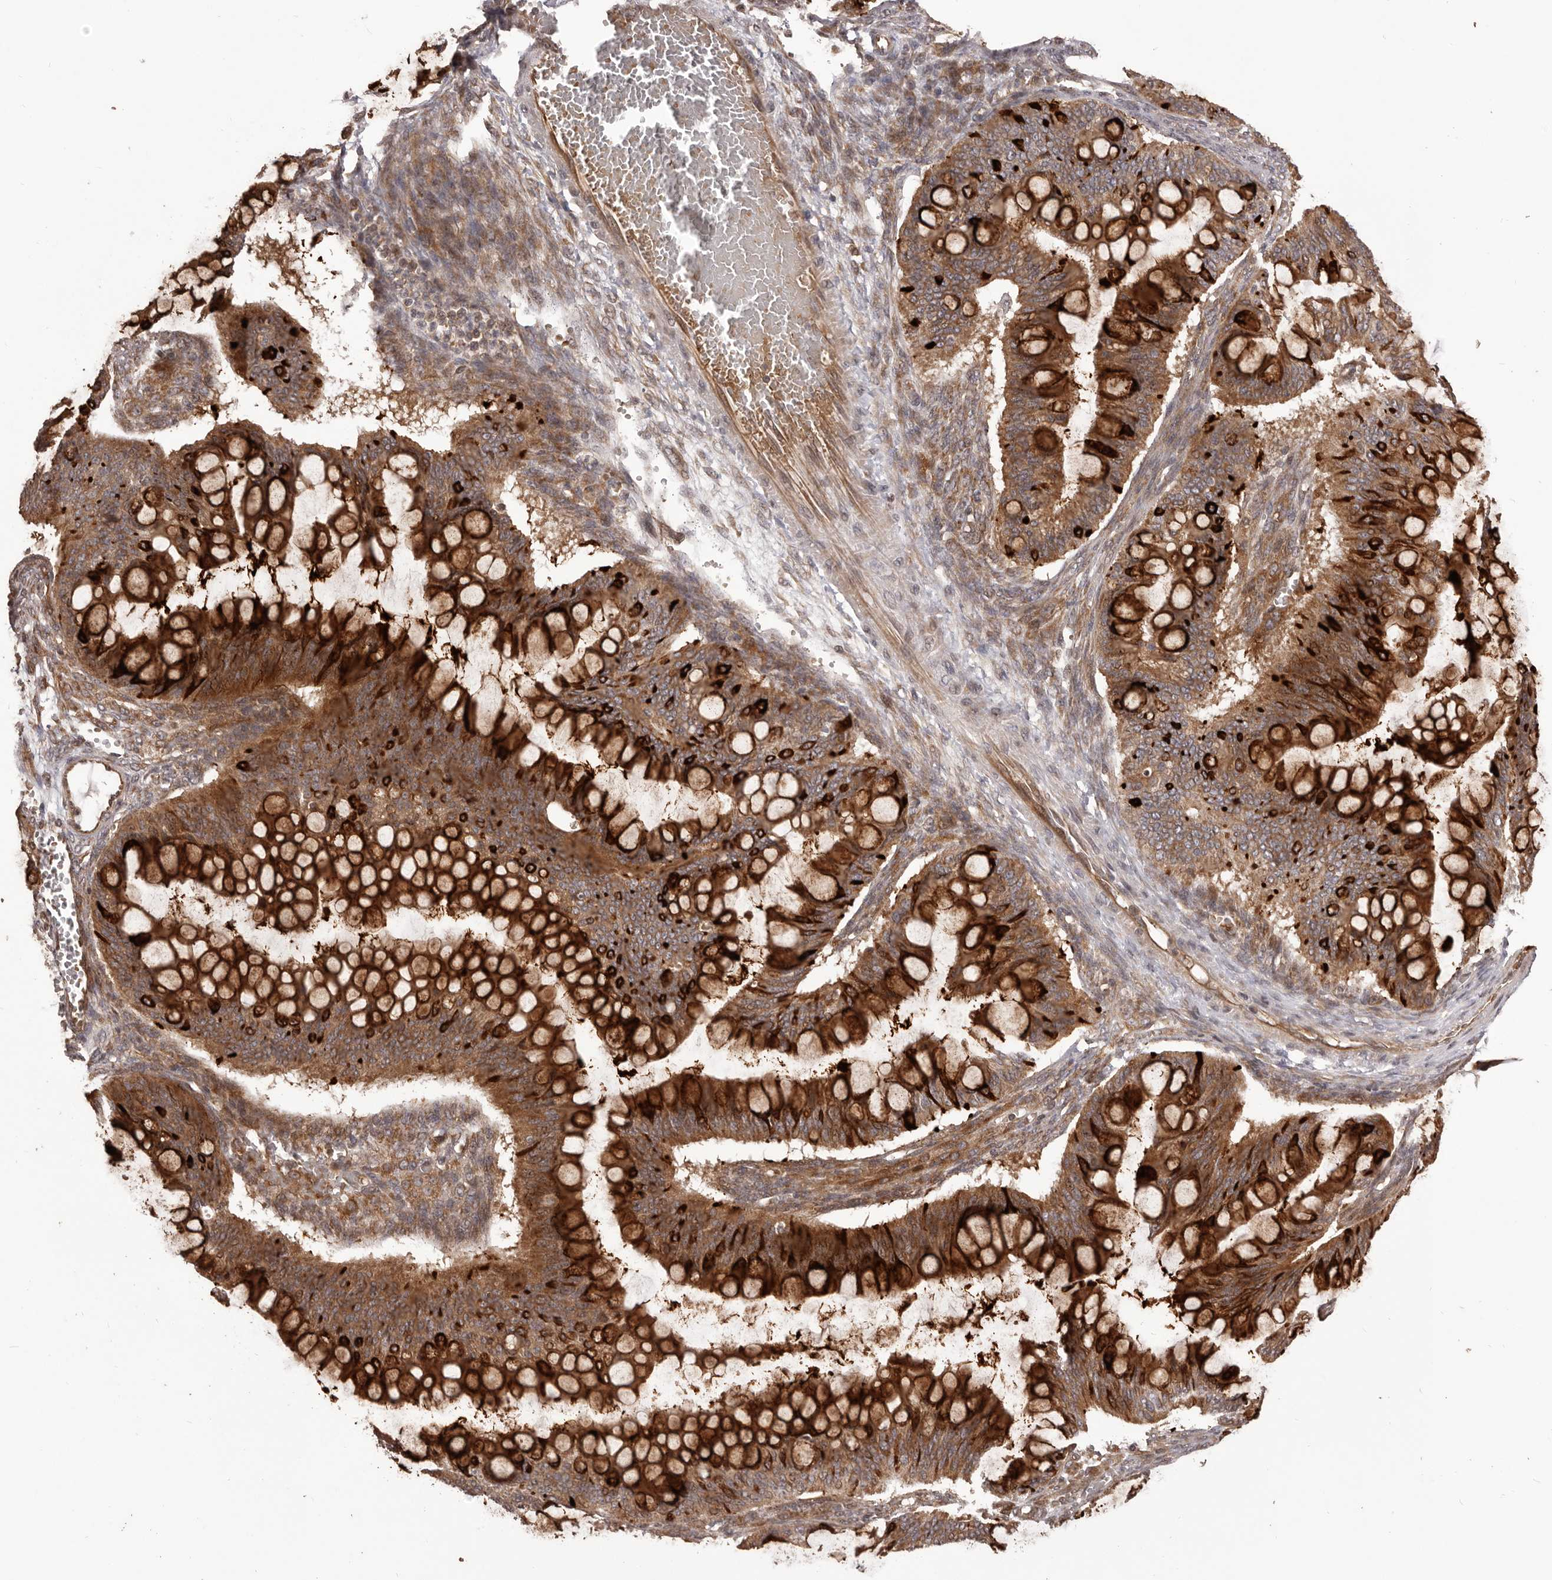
{"staining": {"intensity": "strong", "quantity": ">75%", "location": "cytoplasmic/membranous"}, "tissue": "ovarian cancer", "cell_type": "Tumor cells", "image_type": "cancer", "snomed": [{"axis": "morphology", "description": "Cystadenocarcinoma, mucinous, NOS"}, {"axis": "topography", "description": "Ovary"}], "caption": "A micrograph of ovarian cancer (mucinous cystadenocarcinoma) stained for a protein exhibits strong cytoplasmic/membranous brown staining in tumor cells.", "gene": "QRSL1", "patient": {"sex": "female", "age": 73}}